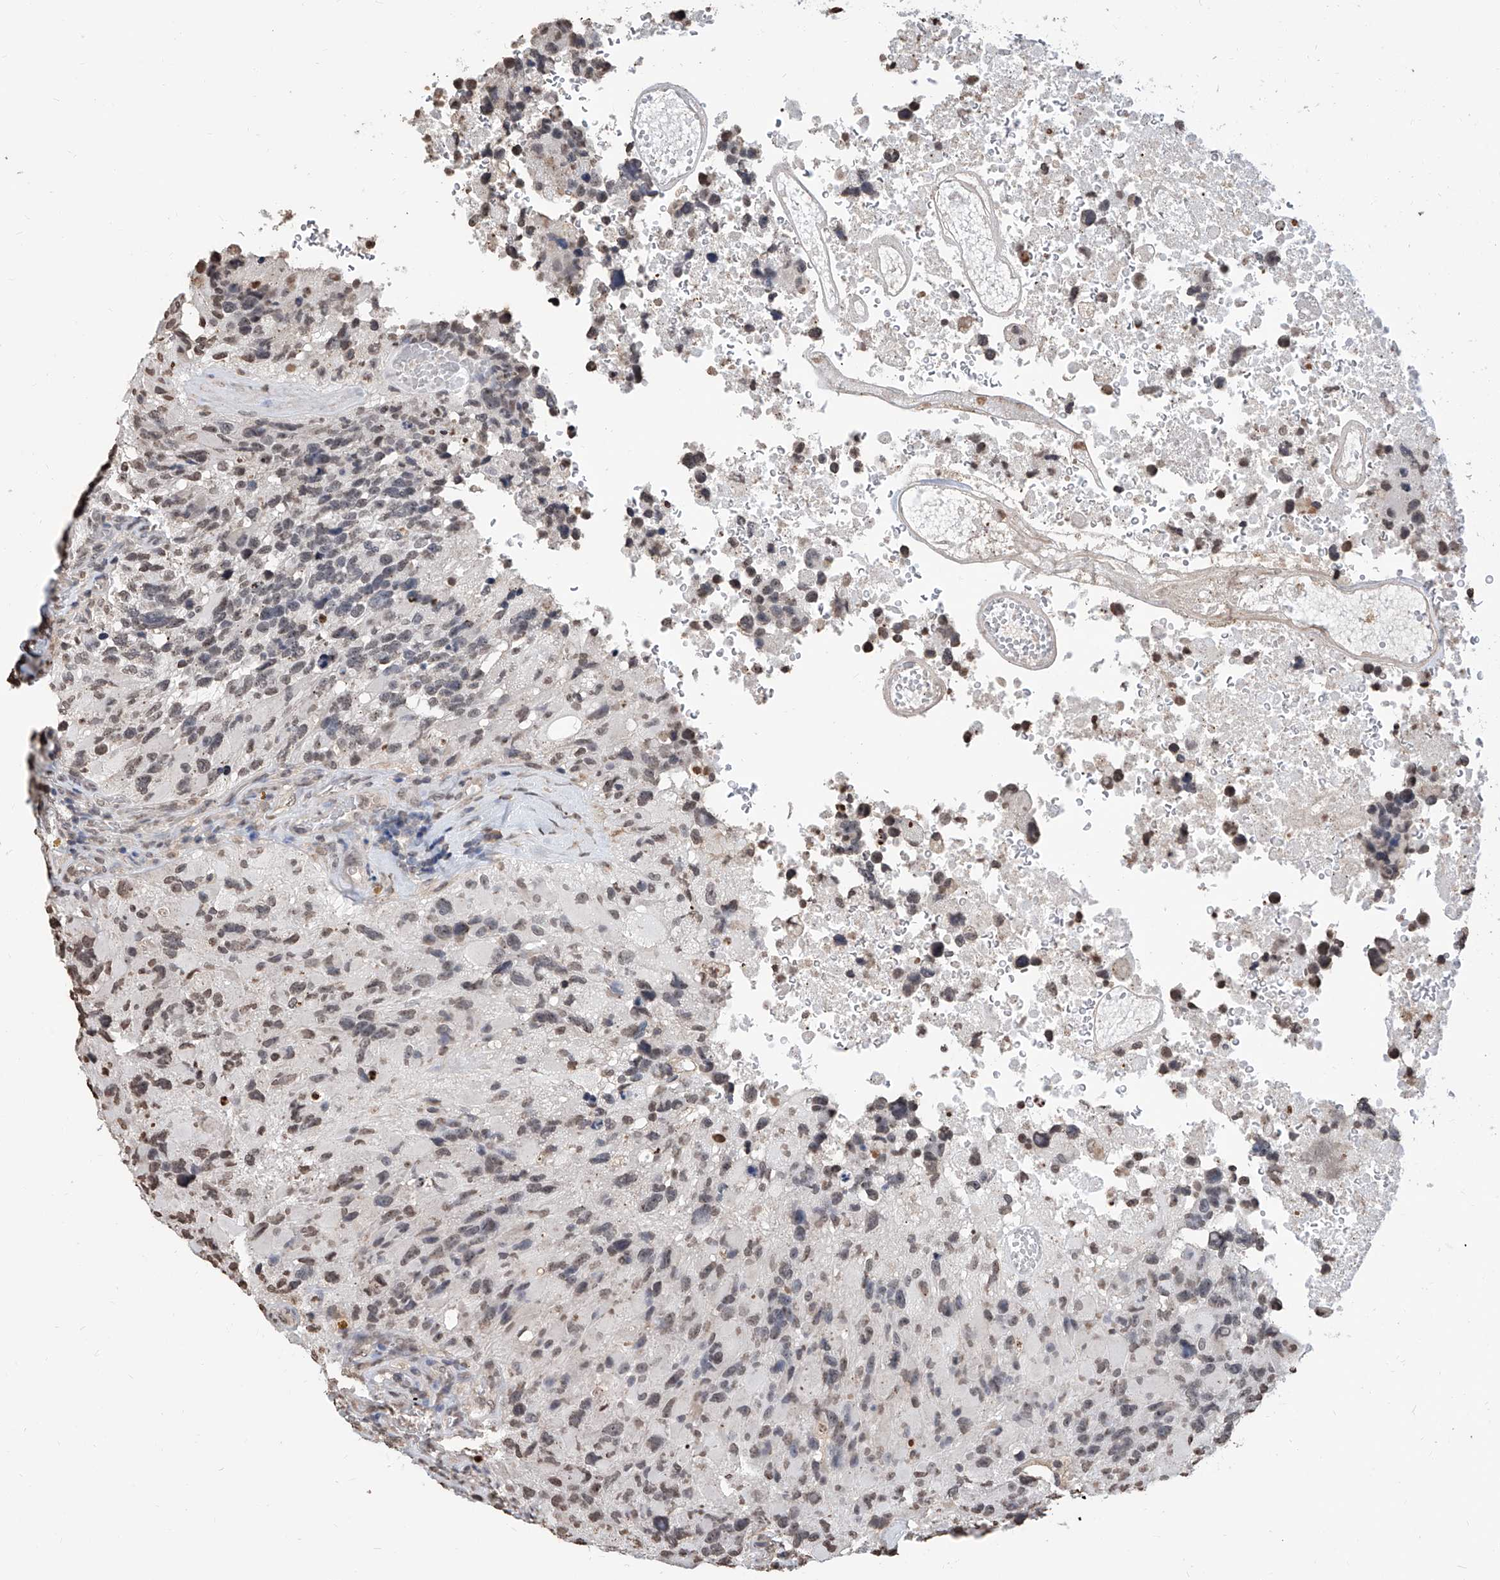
{"staining": {"intensity": "negative", "quantity": "none", "location": "none"}, "tissue": "glioma", "cell_type": "Tumor cells", "image_type": "cancer", "snomed": [{"axis": "morphology", "description": "Glioma, malignant, High grade"}, {"axis": "topography", "description": "Brain"}], "caption": "Immunohistochemistry (IHC) histopathology image of neoplastic tissue: human glioma stained with DAB reveals no significant protein staining in tumor cells. (DAB (3,3'-diaminobenzidine) IHC, high magnification).", "gene": "RP9", "patient": {"sex": "male", "age": 69}}